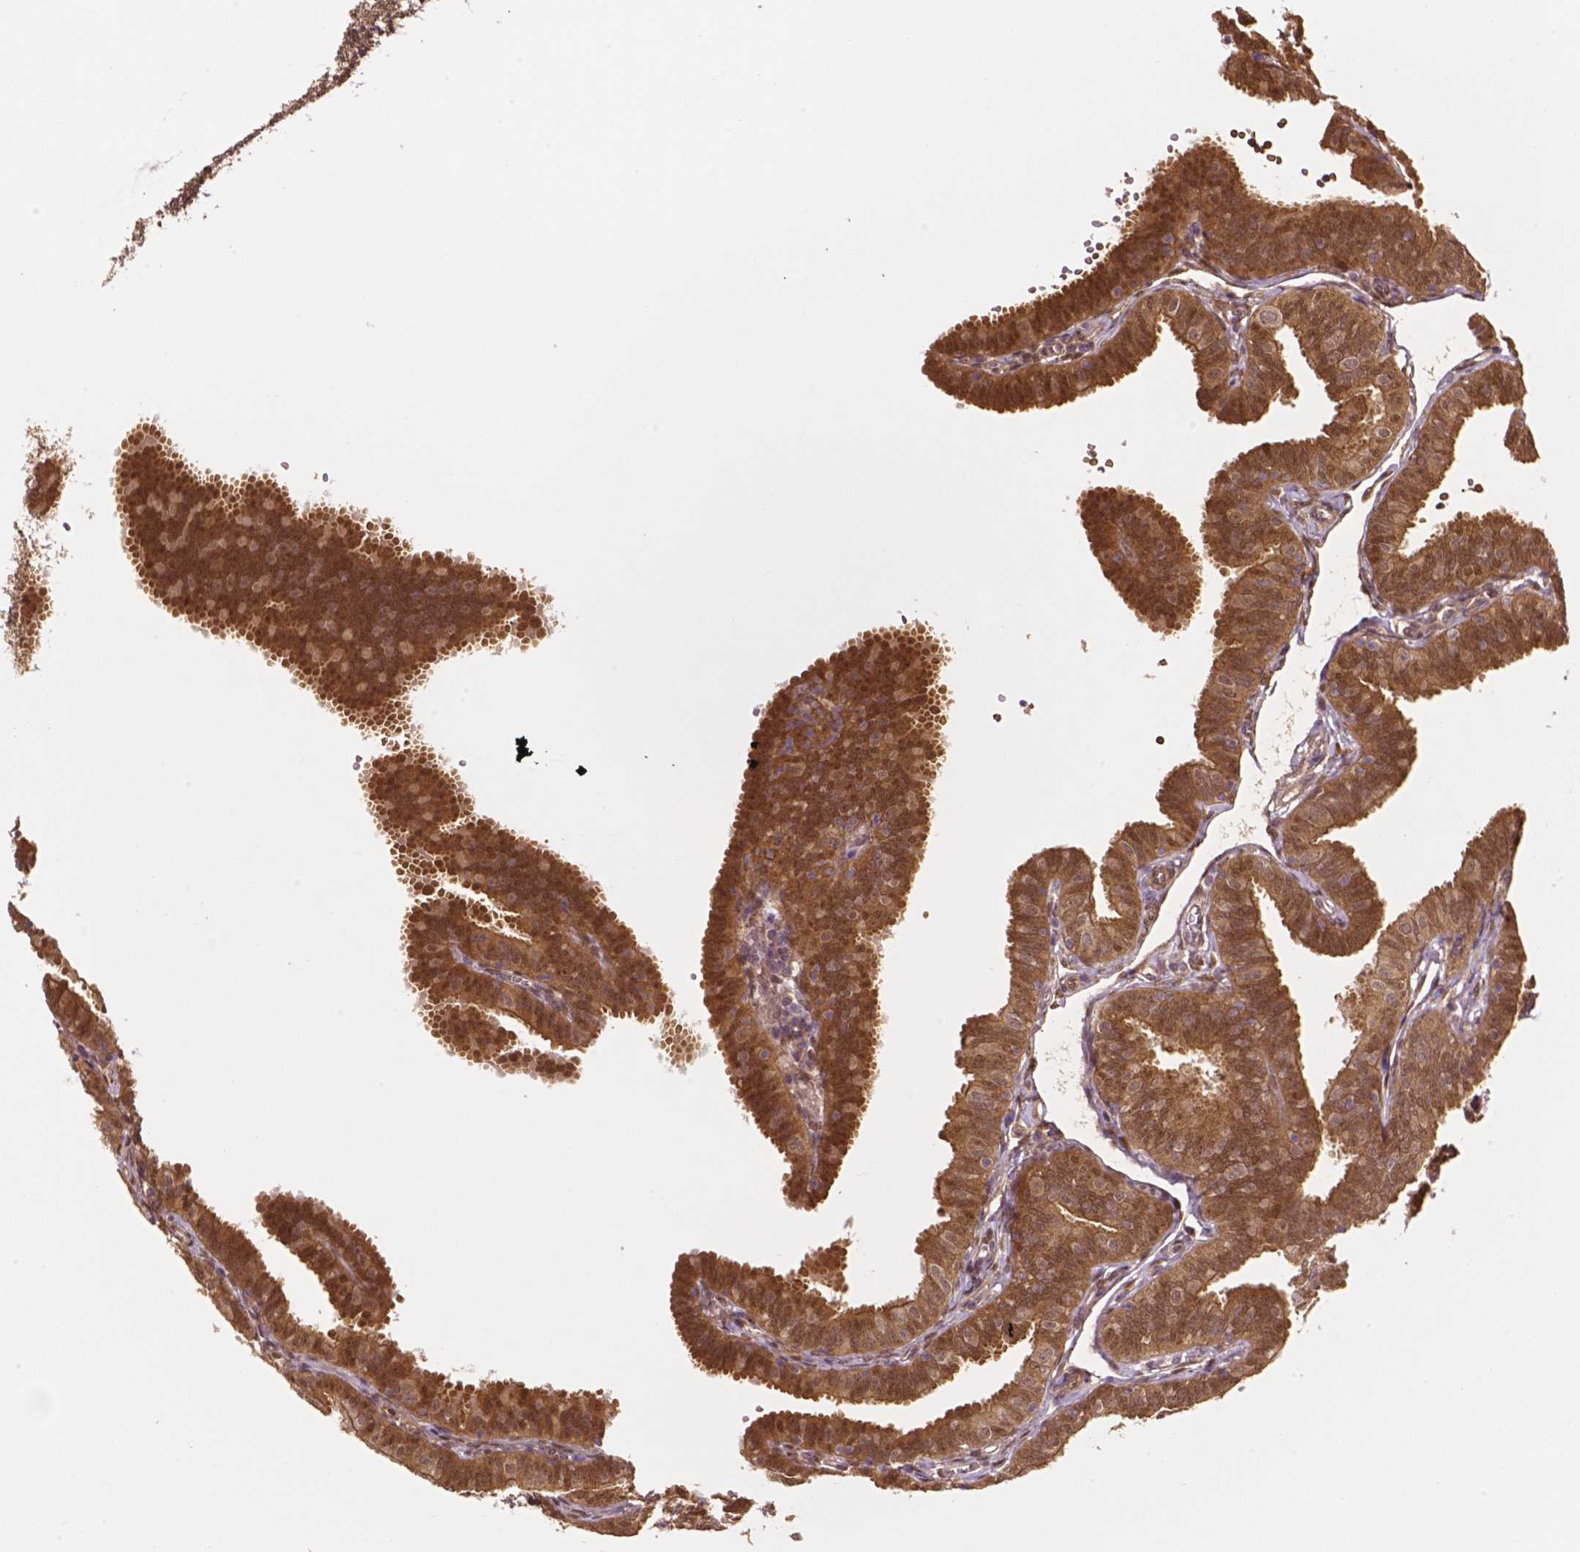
{"staining": {"intensity": "moderate", "quantity": ">75%", "location": "cytoplasmic/membranous,nuclear"}, "tissue": "fallopian tube", "cell_type": "Glandular cells", "image_type": "normal", "snomed": [{"axis": "morphology", "description": "Normal tissue, NOS"}, {"axis": "topography", "description": "Fallopian tube"}], "caption": "This image demonstrates benign fallopian tube stained with IHC to label a protein in brown. The cytoplasmic/membranous,nuclear of glandular cells show moderate positivity for the protein. Nuclei are counter-stained blue.", "gene": "YAP1", "patient": {"sex": "female", "age": 25}}